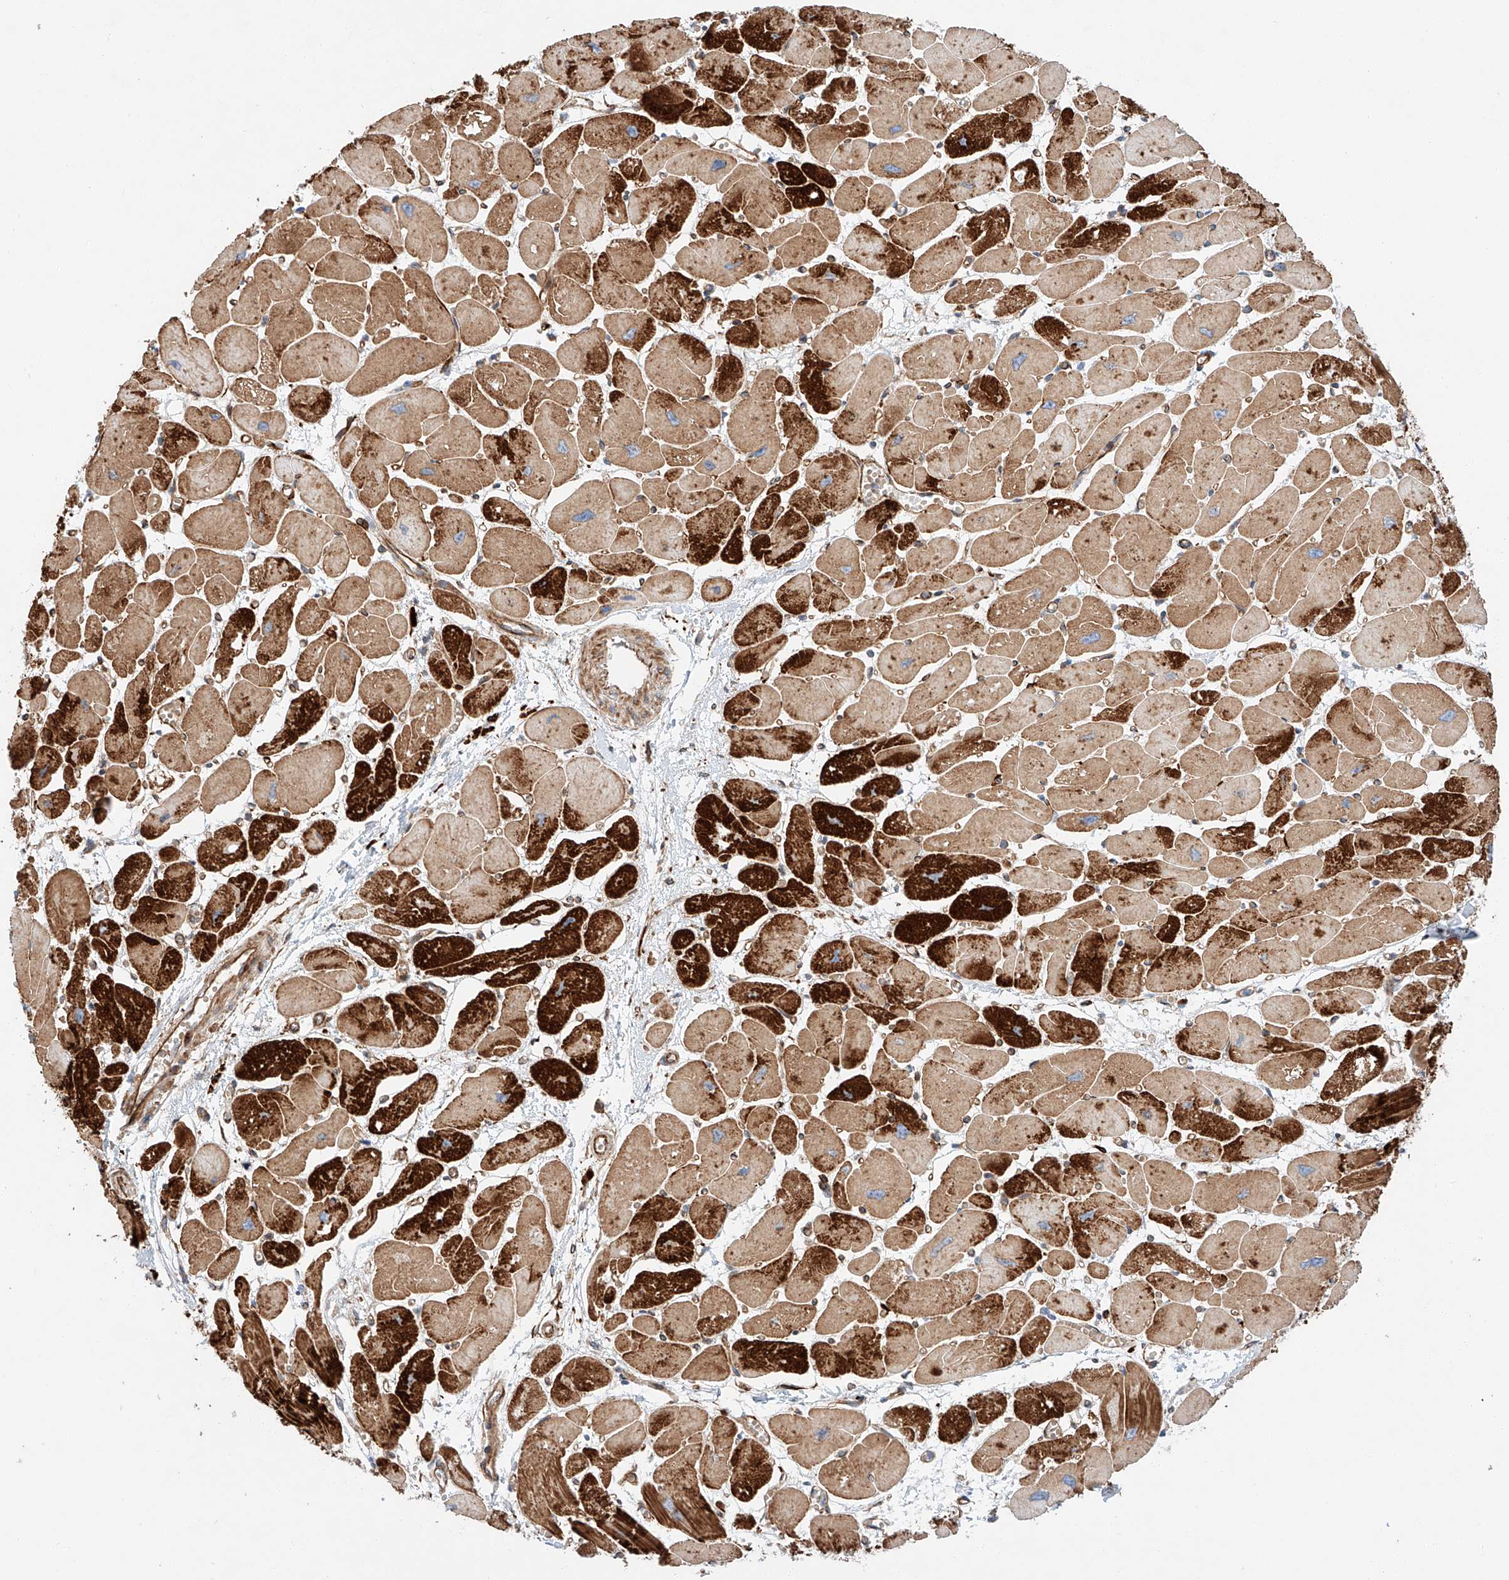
{"staining": {"intensity": "strong", "quantity": ">75%", "location": "cytoplasmic/membranous"}, "tissue": "heart muscle", "cell_type": "Cardiomyocytes", "image_type": "normal", "snomed": [{"axis": "morphology", "description": "Normal tissue, NOS"}, {"axis": "topography", "description": "Heart"}], "caption": "An IHC histopathology image of unremarkable tissue is shown. Protein staining in brown labels strong cytoplasmic/membranous positivity in heart muscle within cardiomyocytes.", "gene": "MINDY4", "patient": {"sex": "female", "age": 54}}